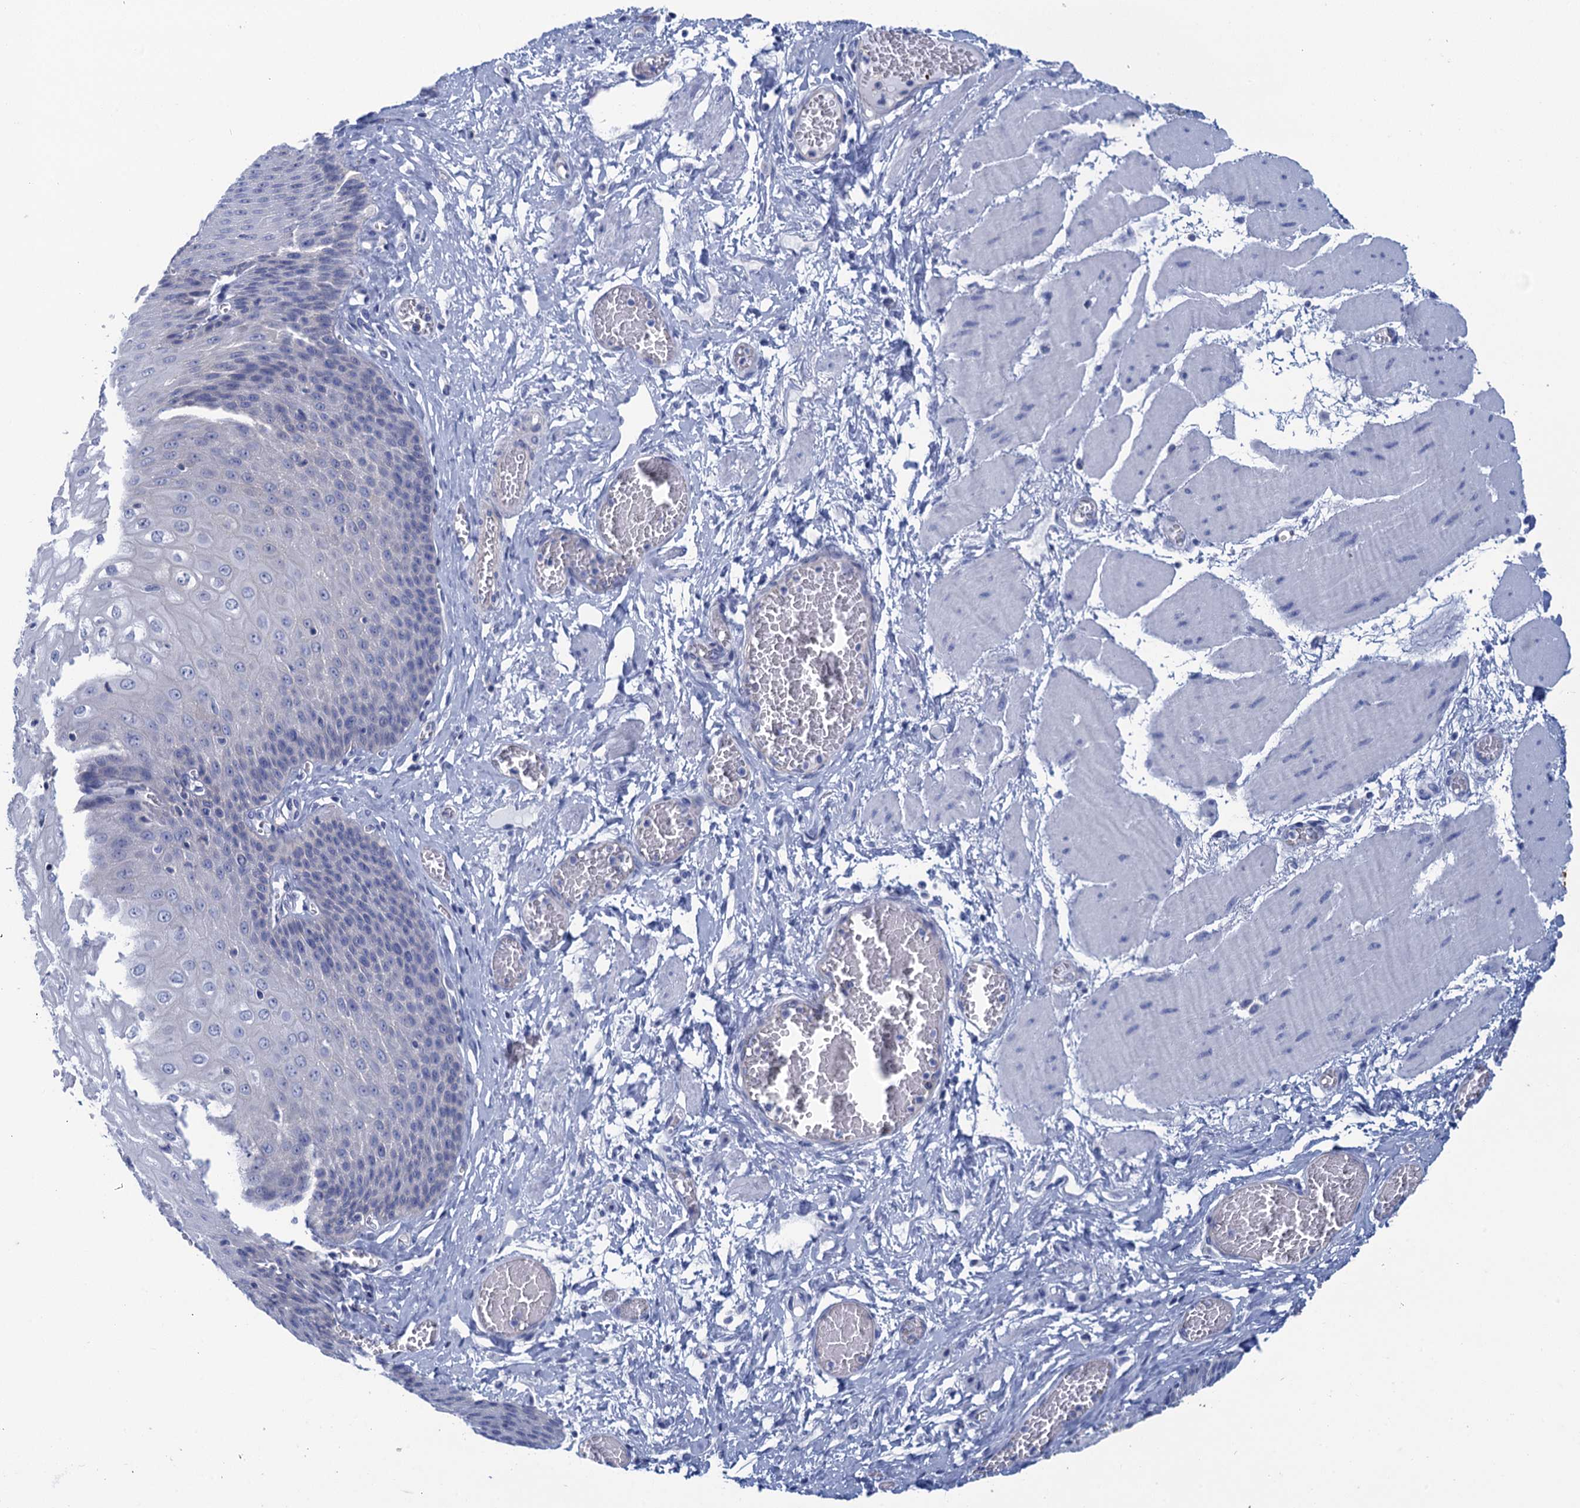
{"staining": {"intensity": "negative", "quantity": "none", "location": "none"}, "tissue": "esophagus", "cell_type": "Squamous epithelial cells", "image_type": "normal", "snomed": [{"axis": "morphology", "description": "Normal tissue, NOS"}, {"axis": "topography", "description": "Esophagus"}], "caption": "This histopathology image is of unremarkable esophagus stained with immunohistochemistry (IHC) to label a protein in brown with the nuclei are counter-stained blue. There is no staining in squamous epithelial cells.", "gene": "CALML5", "patient": {"sex": "male", "age": 60}}